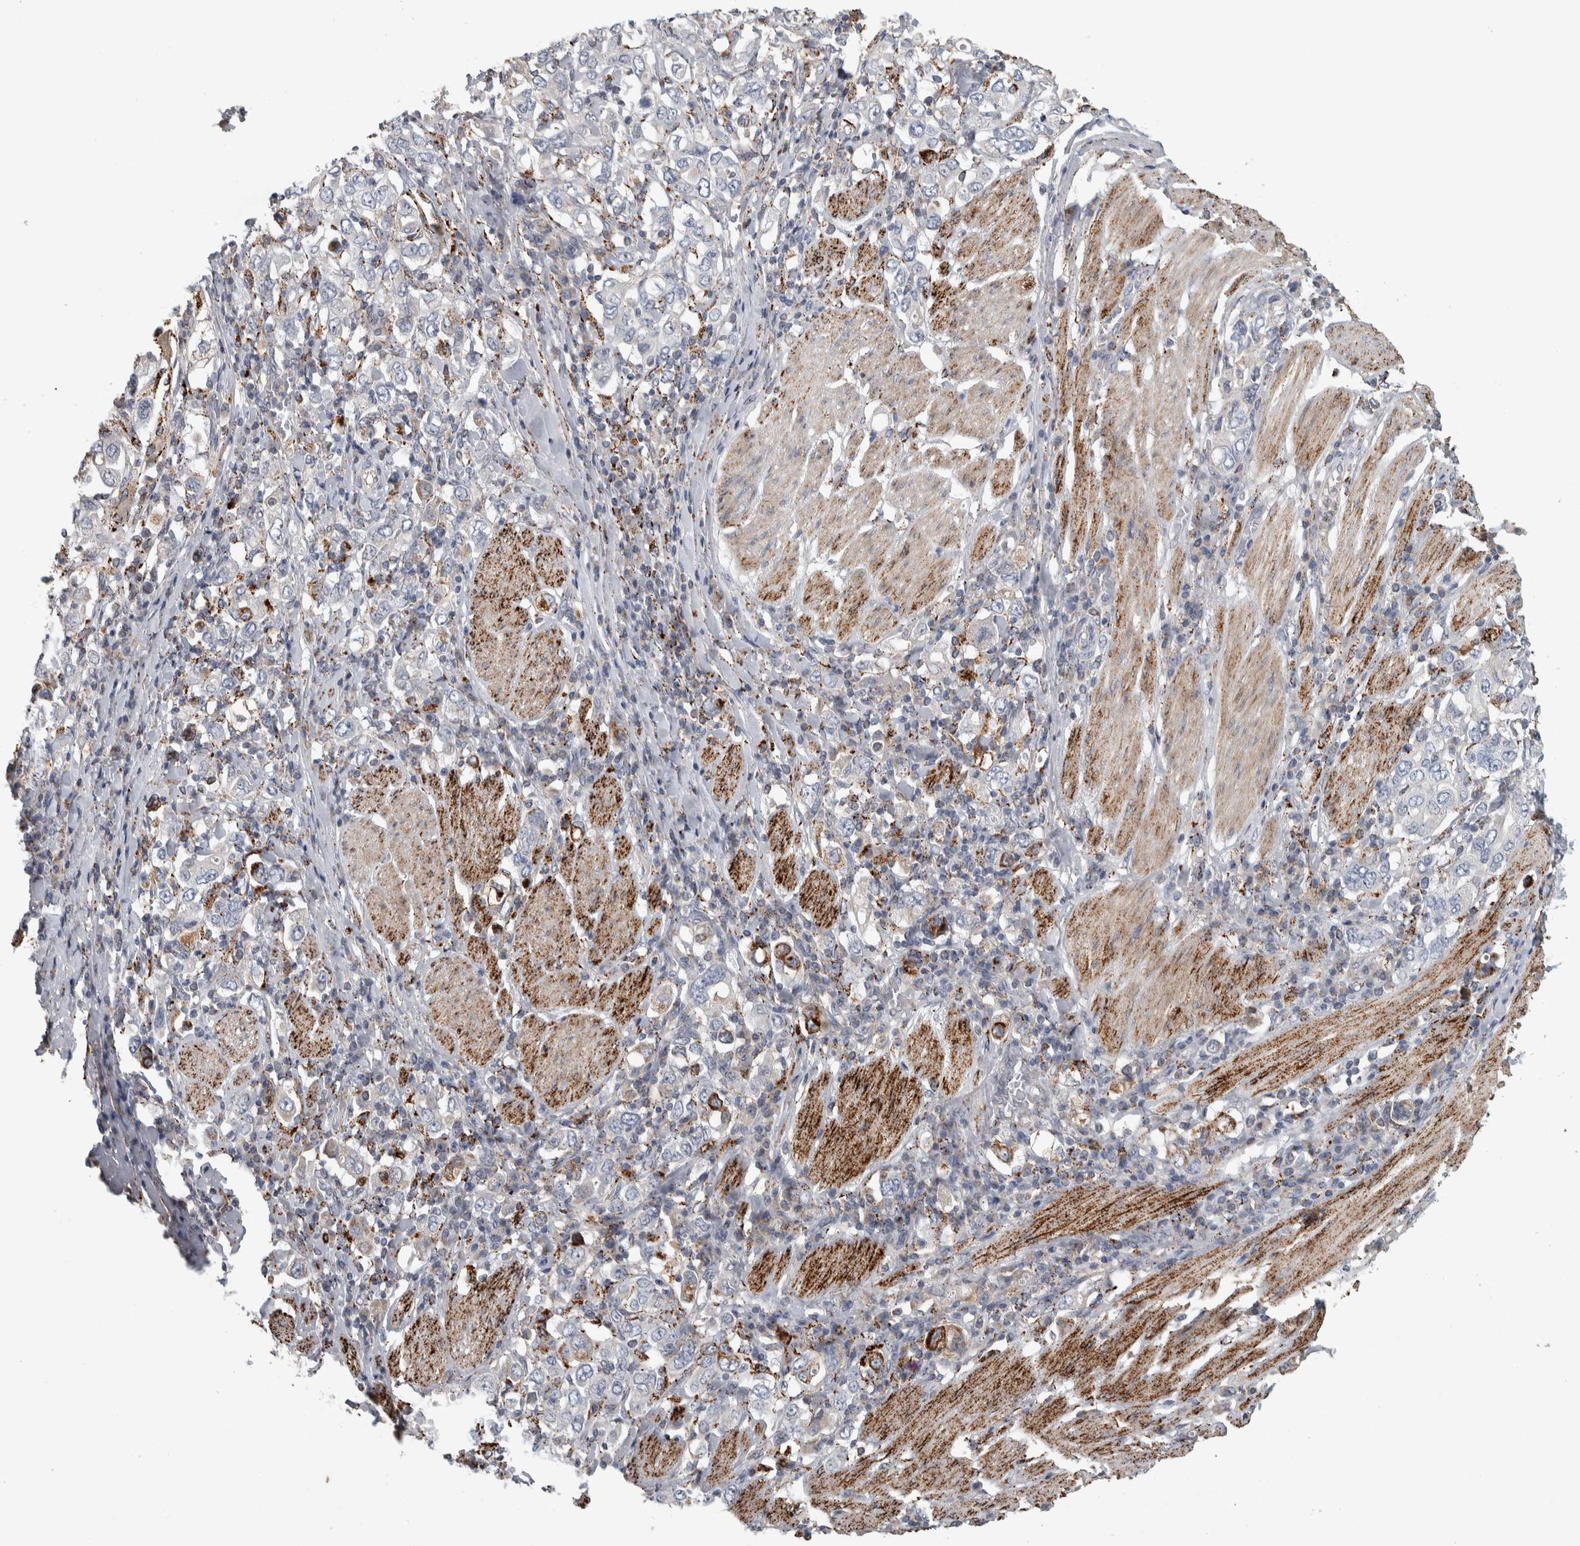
{"staining": {"intensity": "weak", "quantity": "<25%", "location": "cytoplasmic/membranous"}, "tissue": "stomach cancer", "cell_type": "Tumor cells", "image_type": "cancer", "snomed": [{"axis": "morphology", "description": "Adenocarcinoma, NOS"}, {"axis": "topography", "description": "Stomach, upper"}], "caption": "This is an immunohistochemistry (IHC) image of stomach cancer. There is no positivity in tumor cells.", "gene": "FAM78A", "patient": {"sex": "male", "age": 62}}